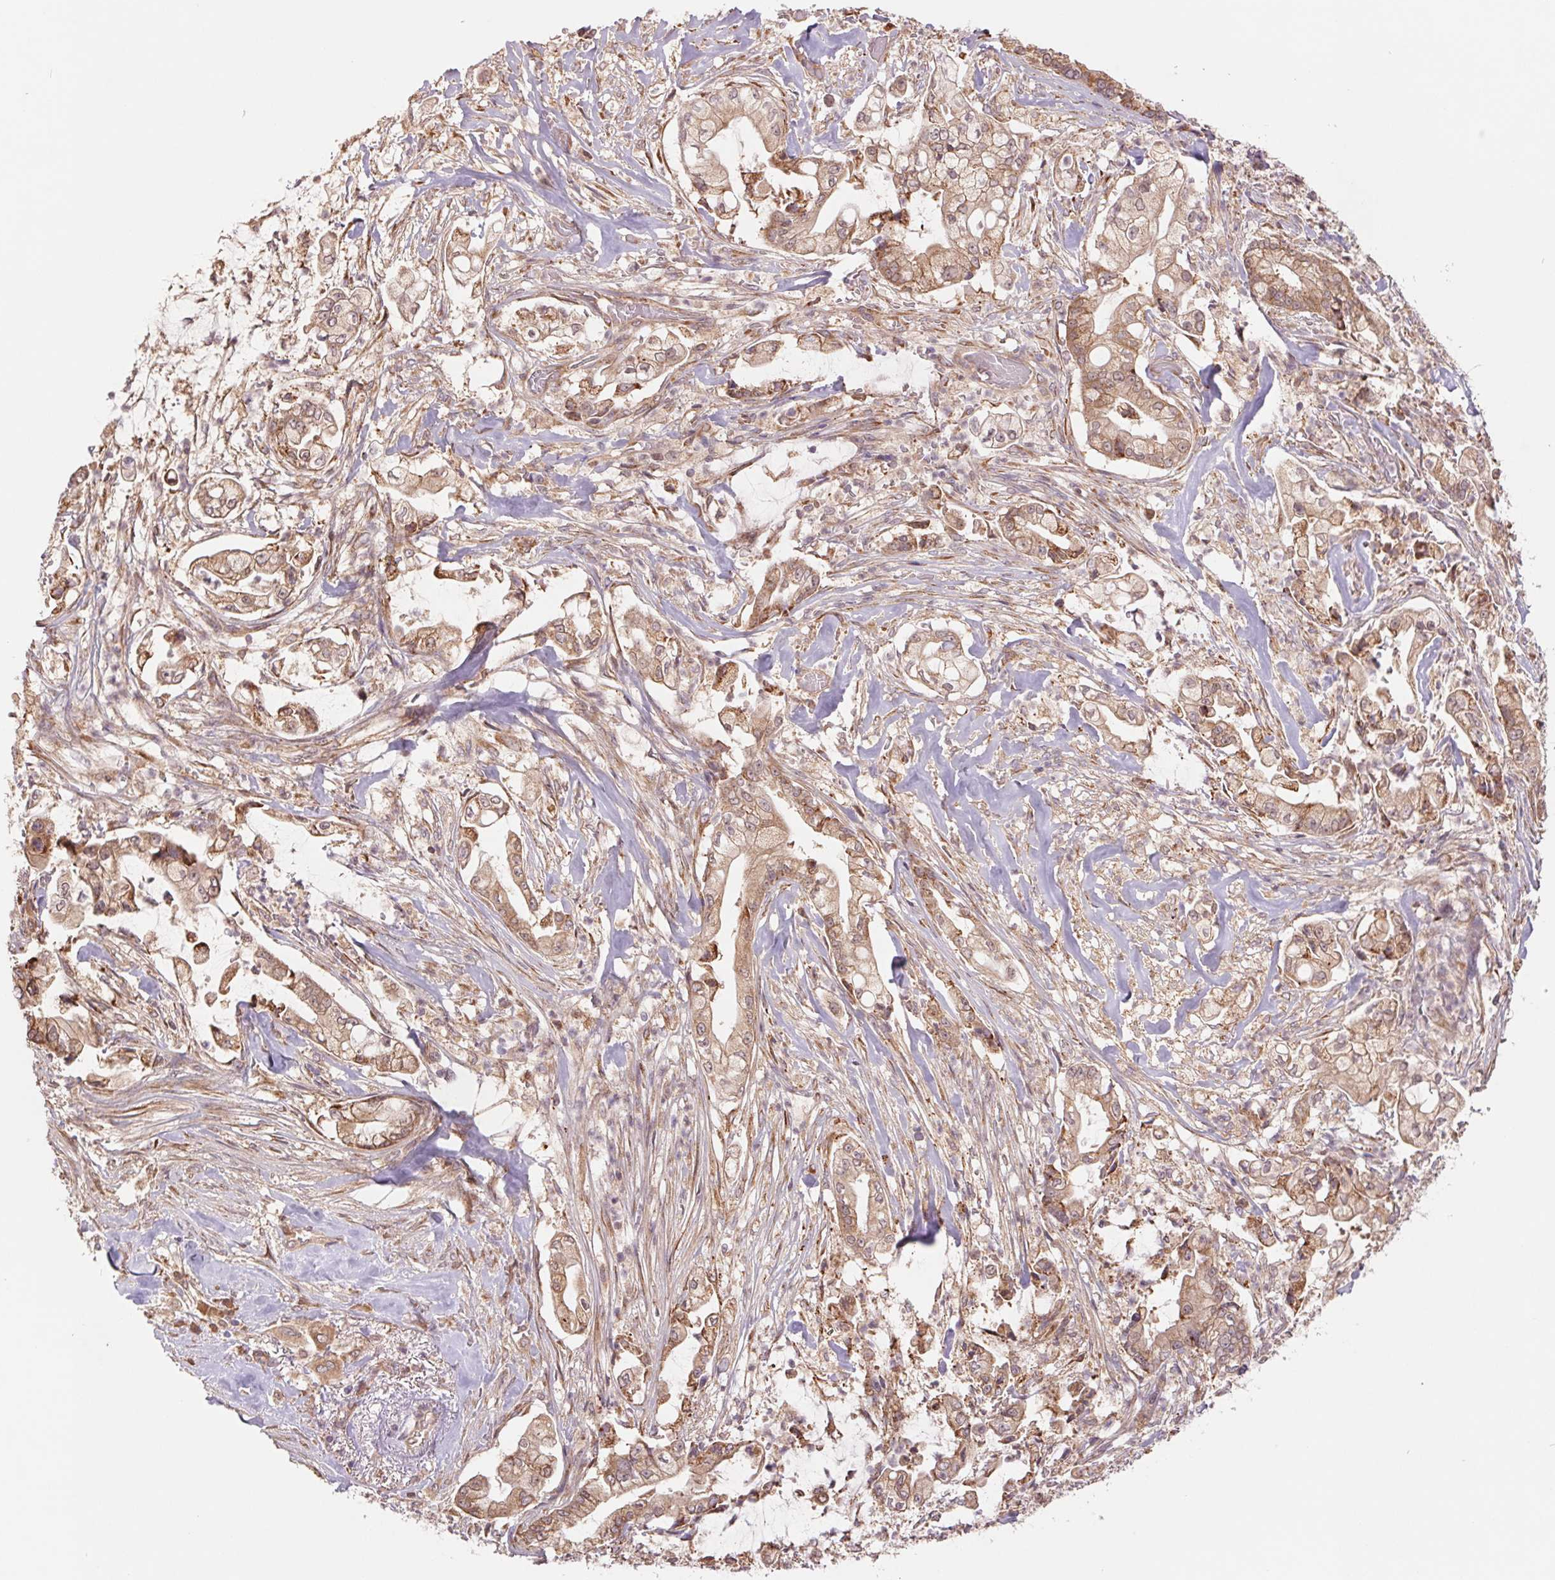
{"staining": {"intensity": "weak", "quantity": ">75%", "location": "cytoplasmic/membranous,nuclear"}, "tissue": "pancreatic cancer", "cell_type": "Tumor cells", "image_type": "cancer", "snomed": [{"axis": "morphology", "description": "Adenocarcinoma, NOS"}, {"axis": "topography", "description": "Pancreas"}], "caption": "DAB immunohistochemical staining of human pancreatic cancer (adenocarcinoma) reveals weak cytoplasmic/membranous and nuclear protein staining in about >75% of tumor cells.", "gene": "RRM1", "patient": {"sex": "female", "age": 69}}